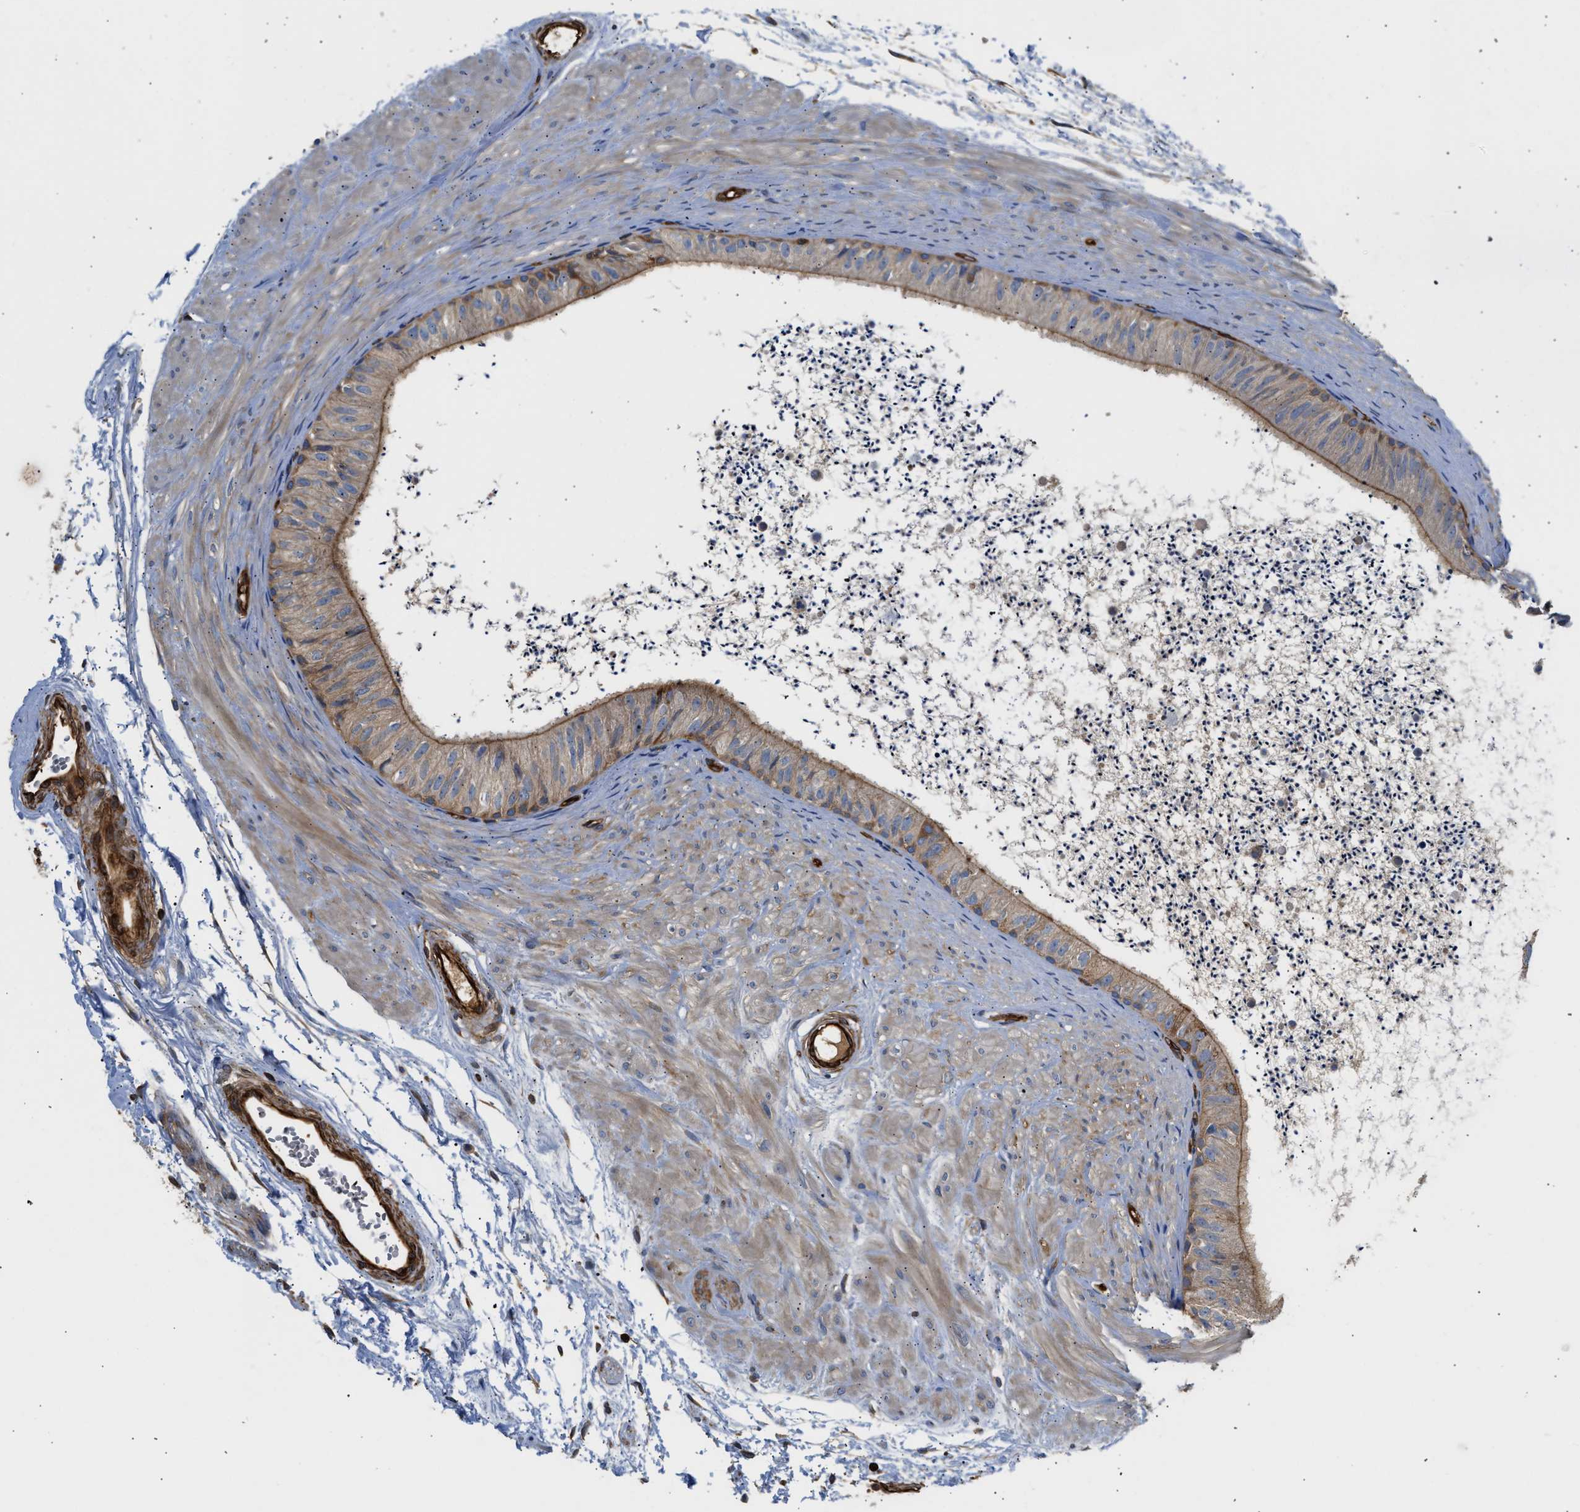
{"staining": {"intensity": "moderate", "quantity": ">75%", "location": "cytoplasmic/membranous"}, "tissue": "epididymis", "cell_type": "Glandular cells", "image_type": "normal", "snomed": [{"axis": "morphology", "description": "Normal tissue, NOS"}, {"axis": "topography", "description": "Epididymis"}], "caption": "Protein staining of normal epididymis shows moderate cytoplasmic/membranous expression in about >75% of glandular cells.", "gene": "SAMD9L", "patient": {"sex": "male", "age": 56}}